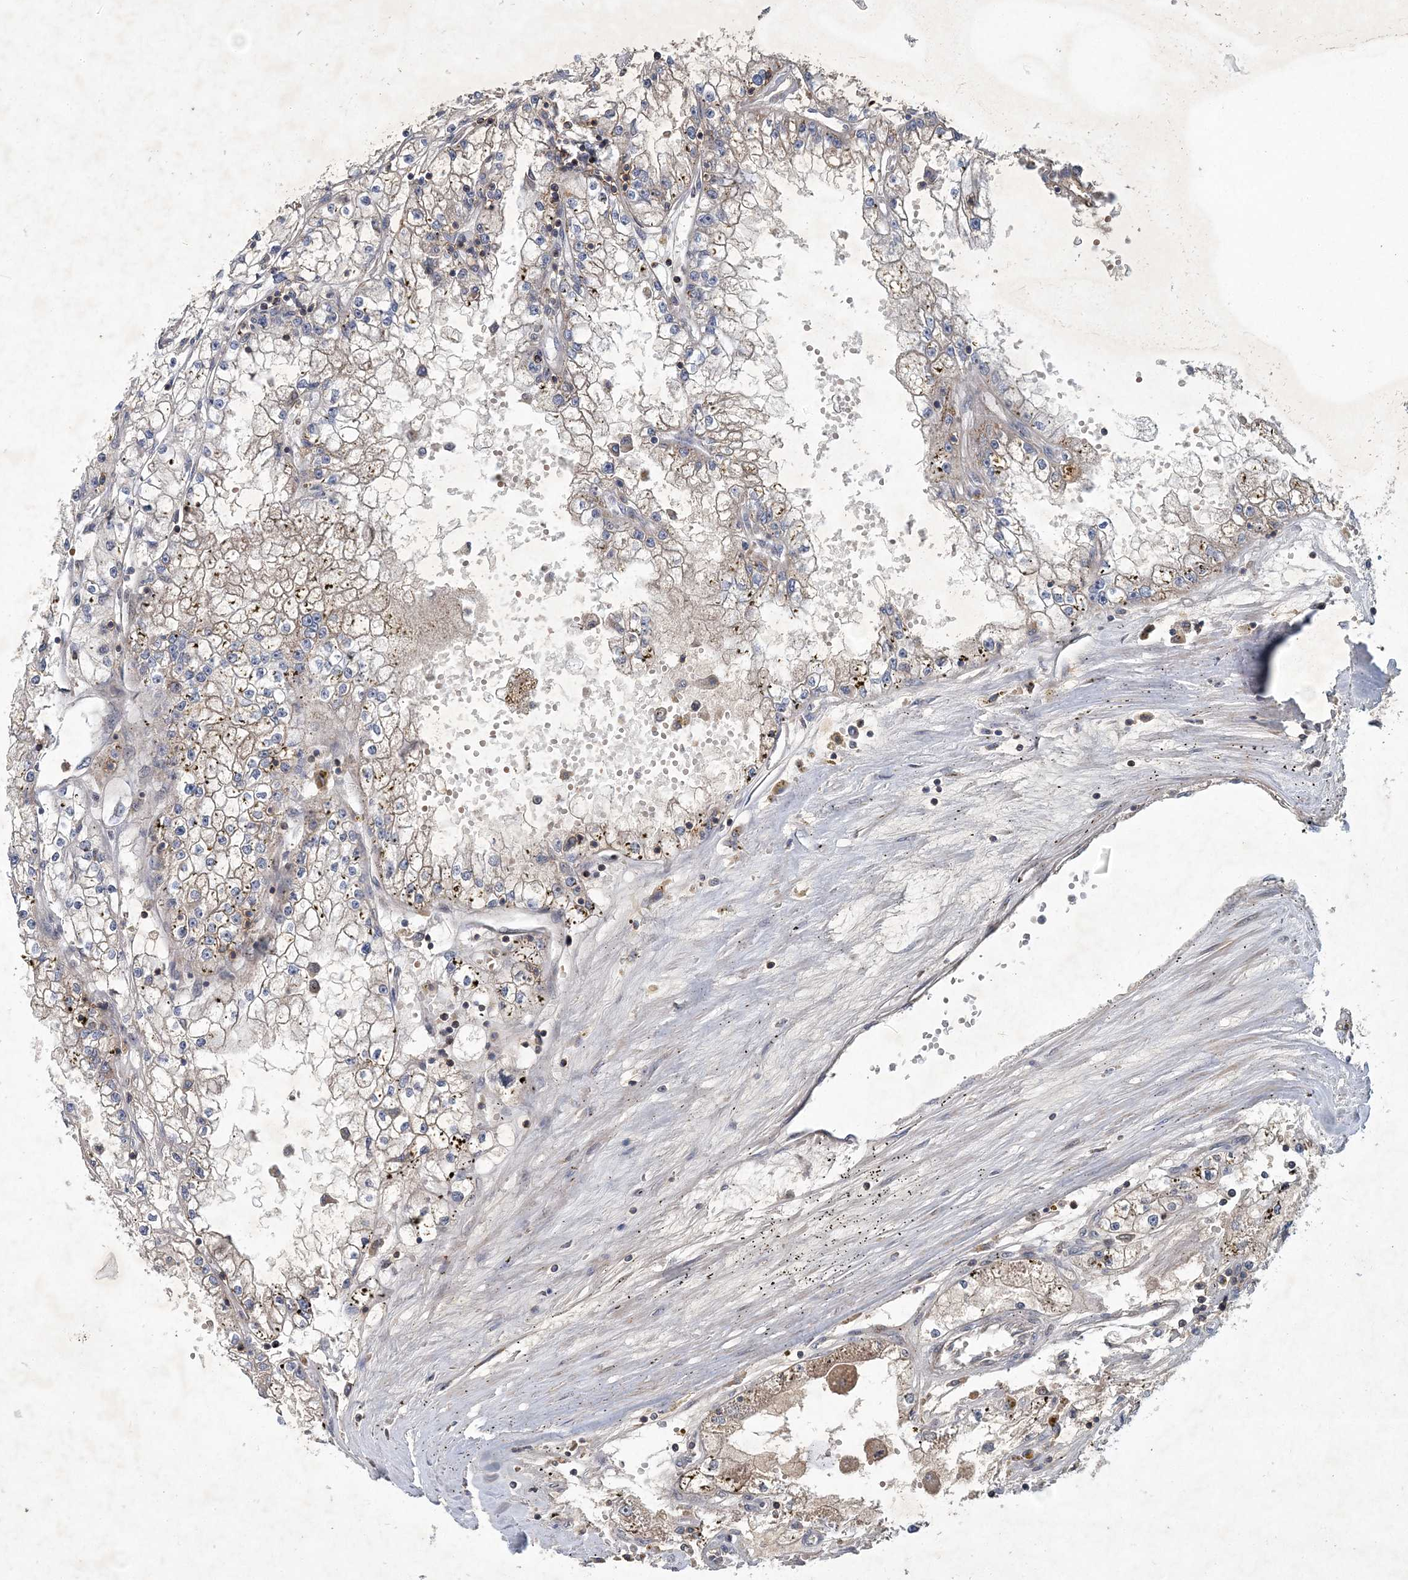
{"staining": {"intensity": "weak", "quantity": "25%-75%", "location": "cytoplasmic/membranous"}, "tissue": "renal cancer", "cell_type": "Tumor cells", "image_type": "cancer", "snomed": [{"axis": "morphology", "description": "Adenocarcinoma, NOS"}, {"axis": "topography", "description": "Kidney"}], "caption": "High-power microscopy captured an immunohistochemistry histopathology image of renal cancer, revealing weak cytoplasmic/membranous staining in approximately 25%-75% of tumor cells.", "gene": "RNF25", "patient": {"sex": "male", "age": 56}}